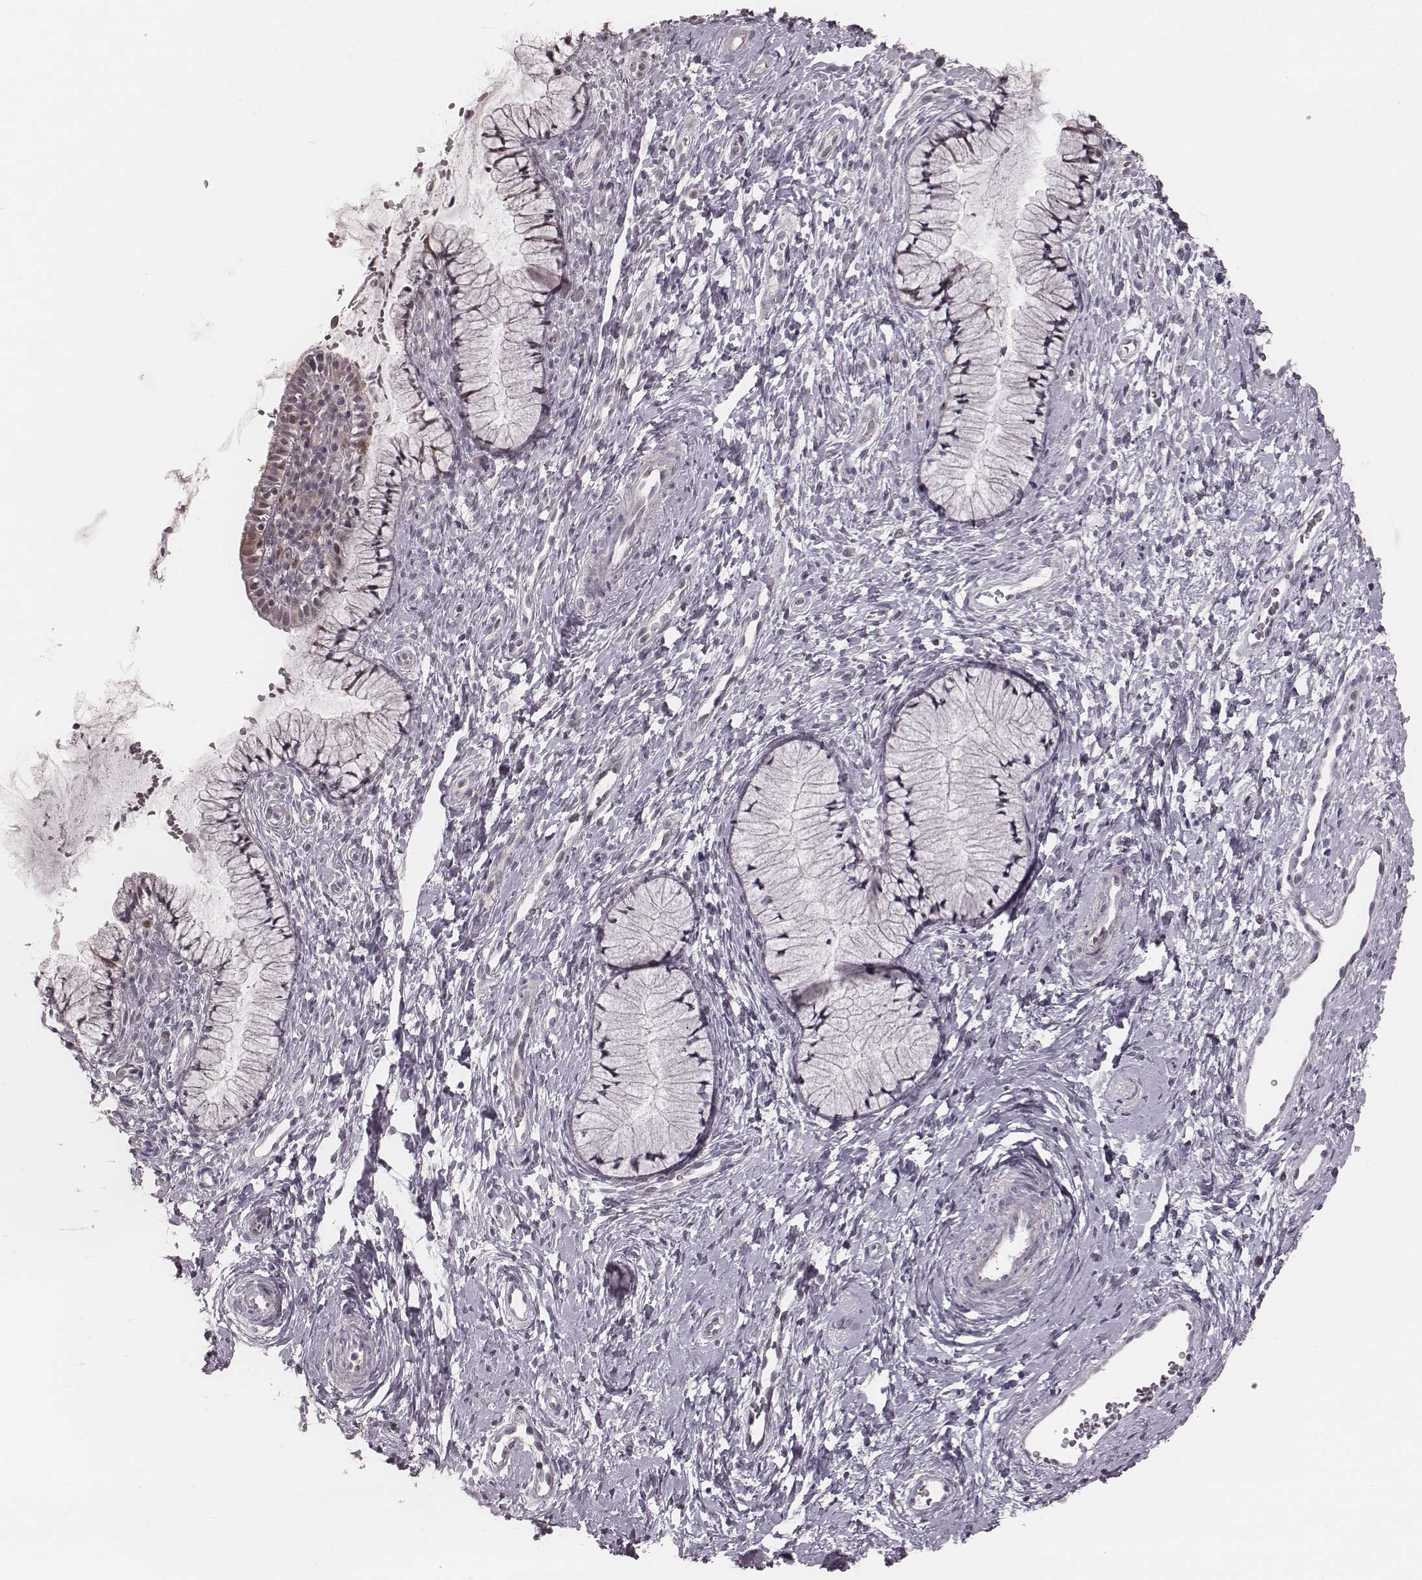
{"staining": {"intensity": "negative", "quantity": "none", "location": "none"}, "tissue": "cervix", "cell_type": "Glandular cells", "image_type": "normal", "snomed": [{"axis": "morphology", "description": "Normal tissue, NOS"}, {"axis": "topography", "description": "Cervix"}], "caption": "High power microscopy photomicrograph of an immunohistochemistry (IHC) micrograph of benign cervix, revealing no significant positivity in glandular cells.", "gene": "IQCG", "patient": {"sex": "female", "age": 36}}